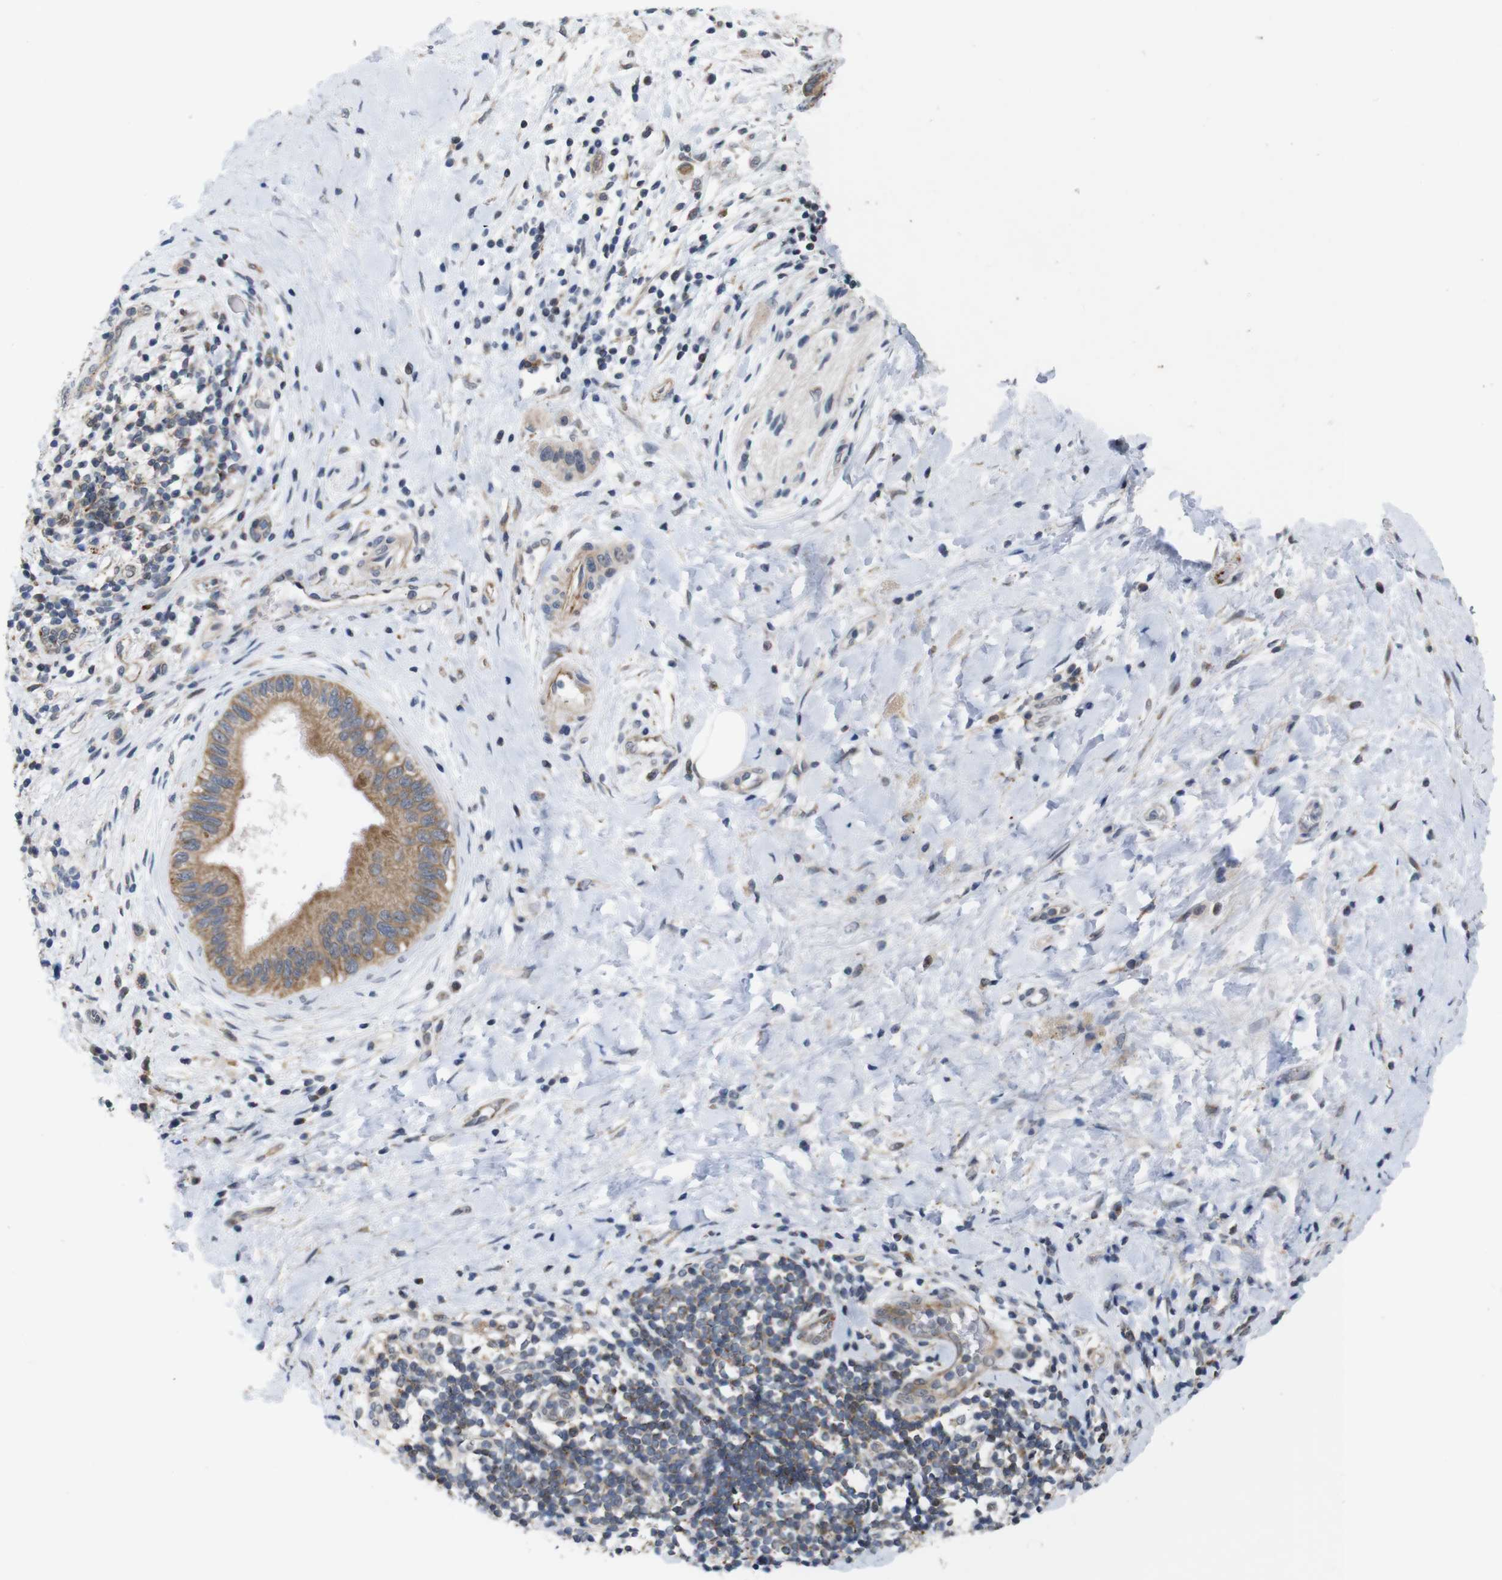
{"staining": {"intensity": "moderate", "quantity": ">75%", "location": "cytoplasmic/membranous"}, "tissue": "pancreatic cancer", "cell_type": "Tumor cells", "image_type": "cancer", "snomed": [{"axis": "morphology", "description": "Adenocarcinoma, NOS"}, {"axis": "topography", "description": "Pancreas"}], "caption": "Protein analysis of pancreatic adenocarcinoma tissue shows moderate cytoplasmic/membranous positivity in about >75% of tumor cells.", "gene": "ATP7B", "patient": {"sex": "male", "age": 55}}